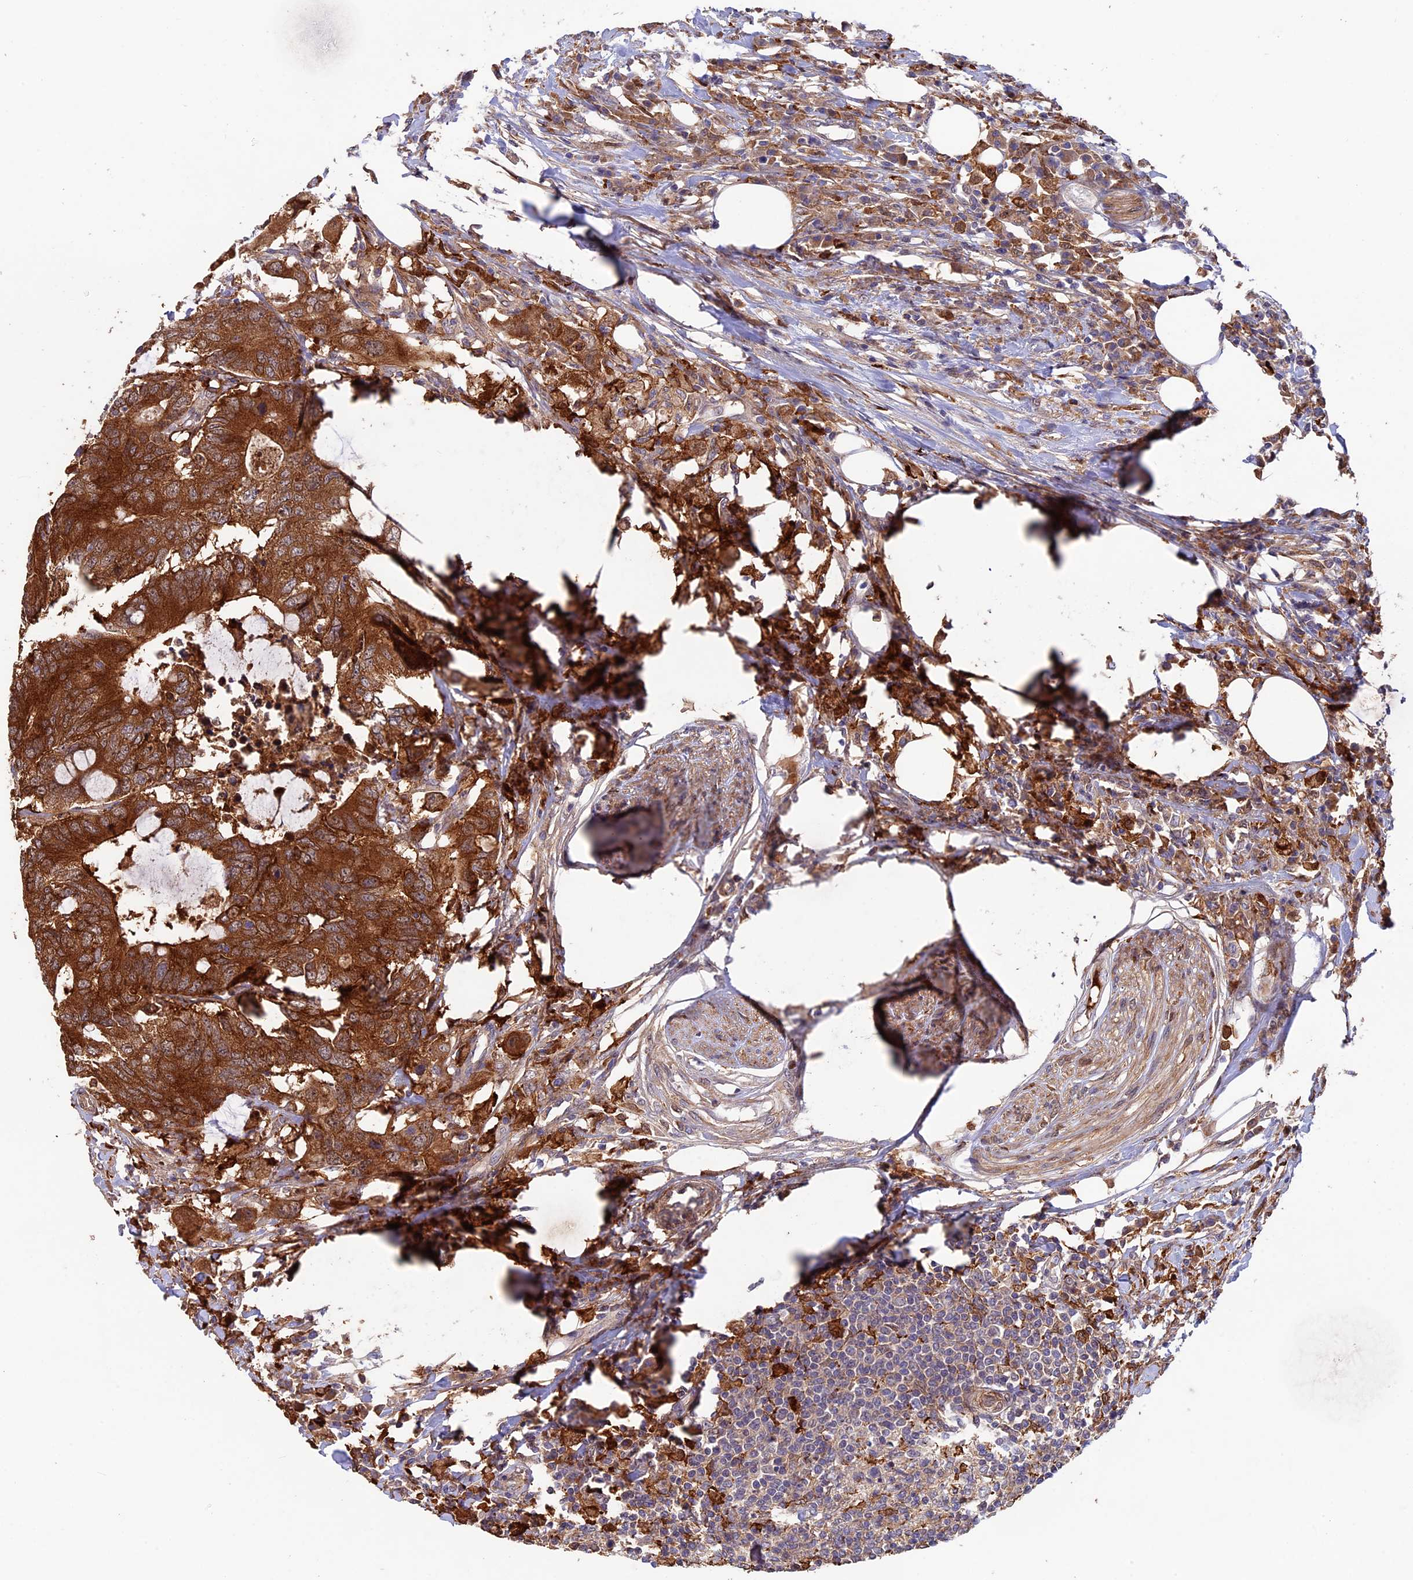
{"staining": {"intensity": "strong", "quantity": ">75%", "location": "cytoplasmic/membranous"}, "tissue": "colorectal cancer", "cell_type": "Tumor cells", "image_type": "cancer", "snomed": [{"axis": "morphology", "description": "Adenocarcinoma, NOS"}, {"axis": "topography", "description": "Colon"}], "caption": "Brown immunohistochemical staining in adenocarcinoma (colorectal) exhibits strong cytoplasmic/membranous expression in approximately >75% of tumor cells.", "gene": "FERMT1", "patient": {"sex": "male", "age": 71}}